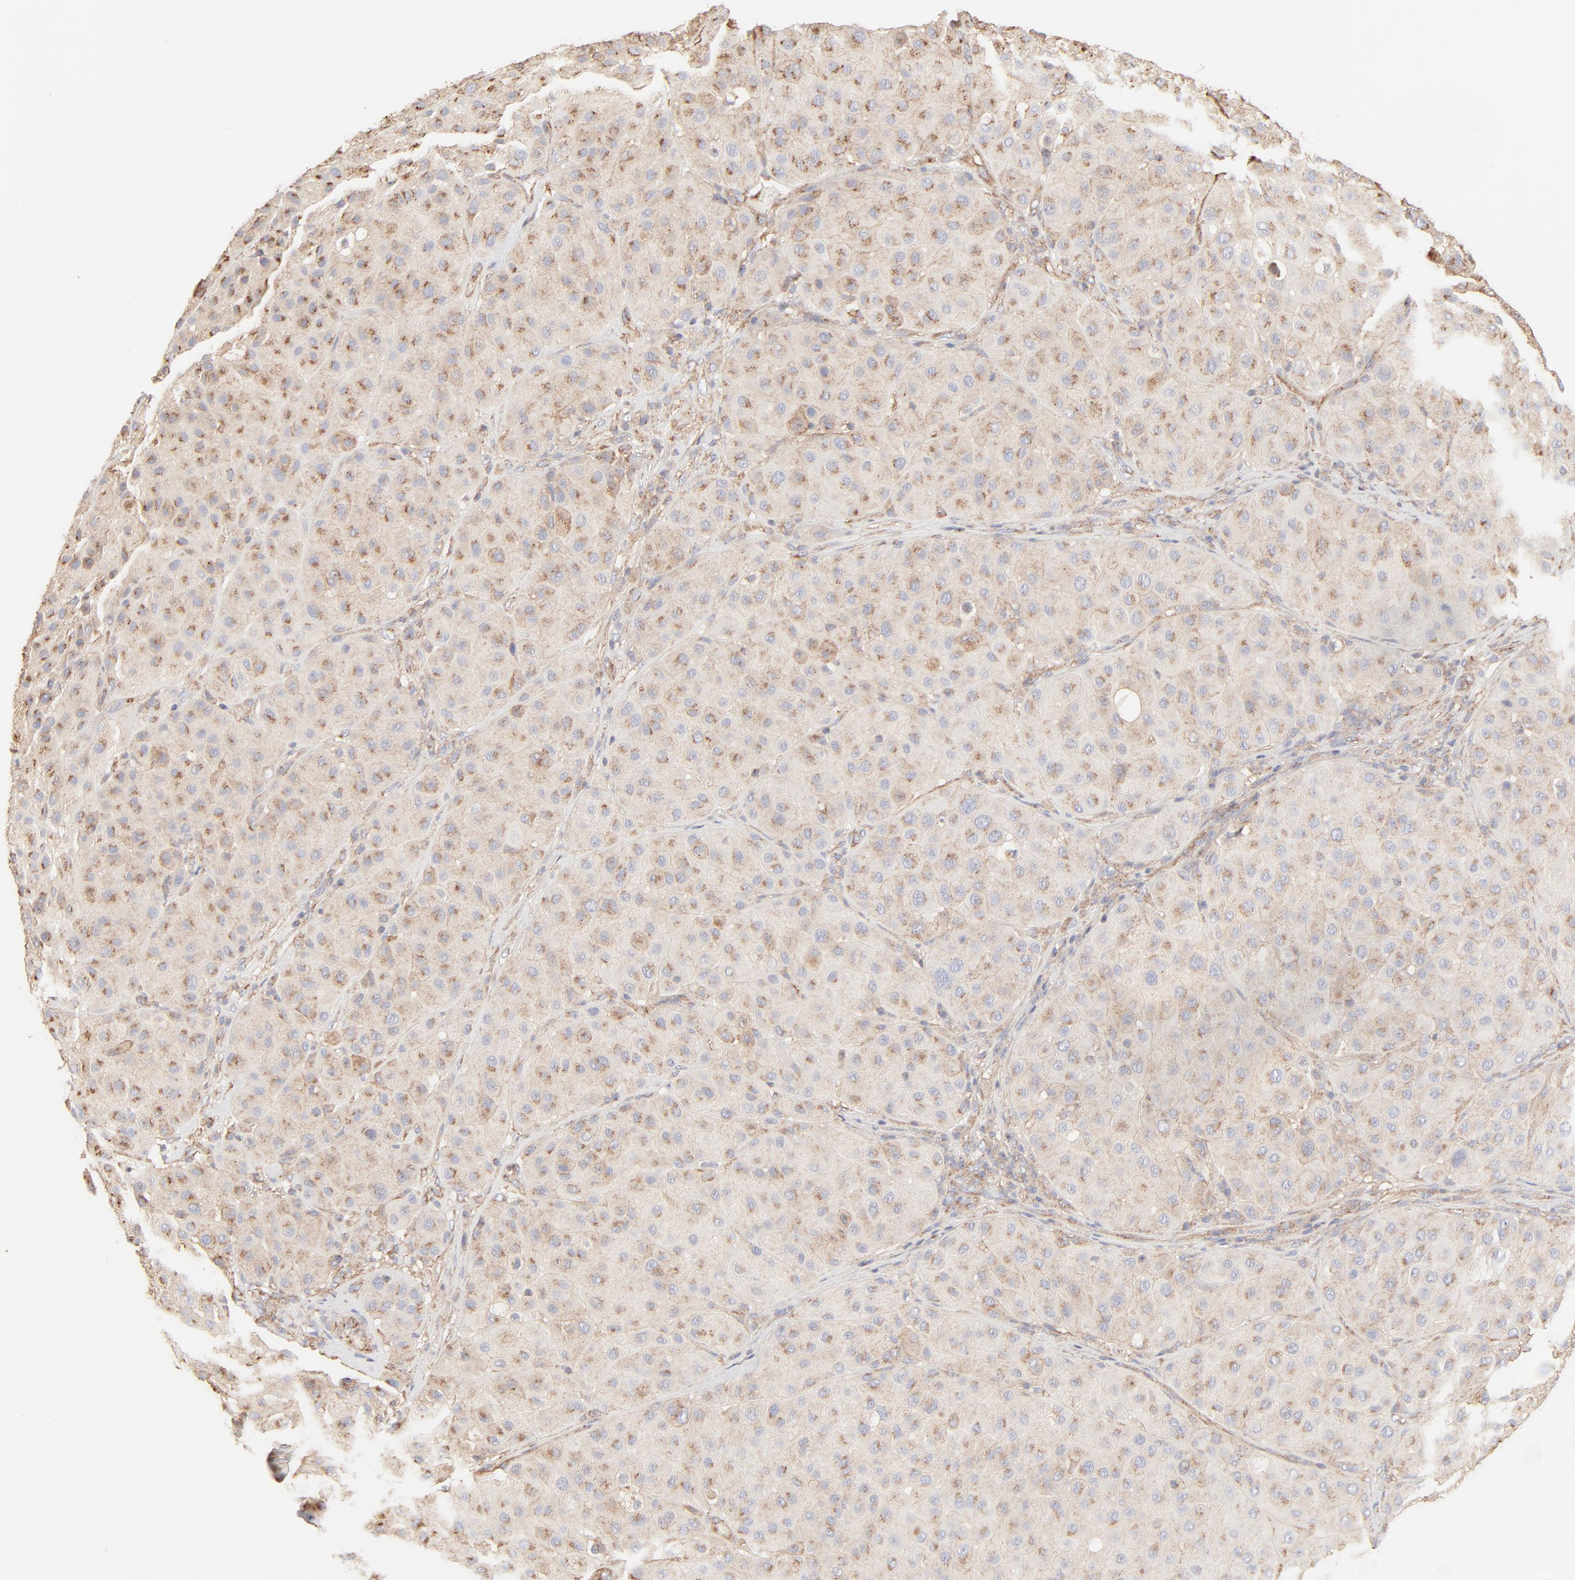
{"staining": {"intensity": "moderate", "quantity": ">75%", "location": "cytoplasmic/membranous"}, "tissue": "melanoma", "cell_type": "Tumor cells", "image_type": "cancer", "snomed": [{"axis": "morphology", "description": "Normal tissue, NOS"}, {"axis": "morphology", "description": "Malignant melanoma, Metastatic site"}, {"axis": "topography", "description": "Skin"}], "caption": "Human malignant melanoma (metastatic site) stained with a brown dye displays moderate cytoplasmic/membranous positive expression in about >75% of tumor cells.", "gene": "CLTB", "patient": {"sex": "male", "age": 41}}